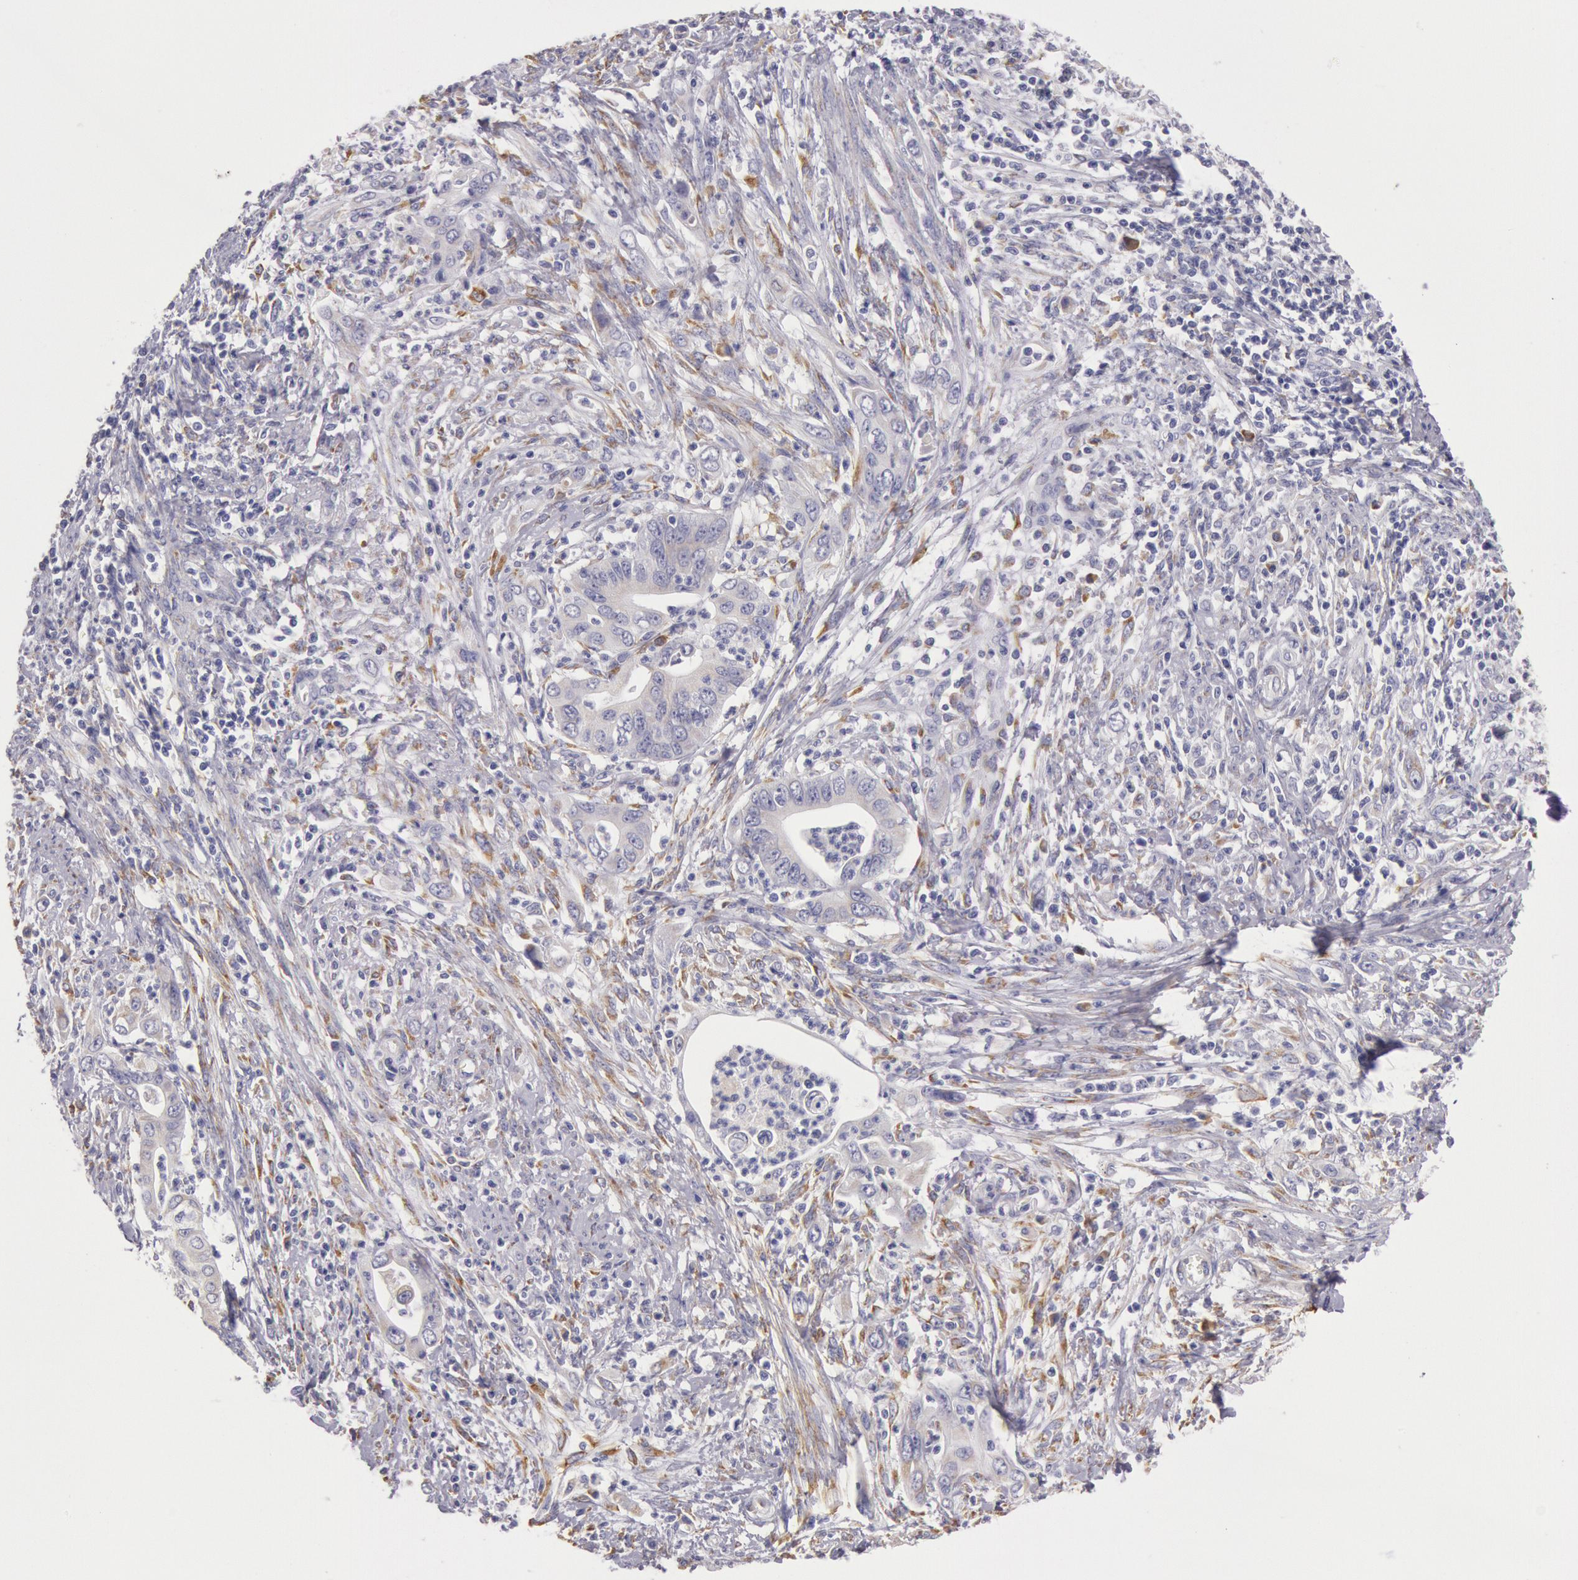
{"staining": {"intensity": "negative", "quantity": "none", "location": "none"}, "tissue": "cervical cancer", "cell_type": "Tumor cells", "image_type": "cancer", "snomed": [{"axis": "morphology", "description": "Normal tissue, NOS"}, {"axis": "morphology", "description": "Adenocarcinoma, NOS"}, {"axis": "topography", "description": "Cervix"}], "caption": "This is a histopathology image of immunohistochemistry staining of cervical cancer (adenocarcinoma), which shows no positivity in tumor cells.", "gene": "CIDEB", "patient": {"sex": "female", "age": 34}}